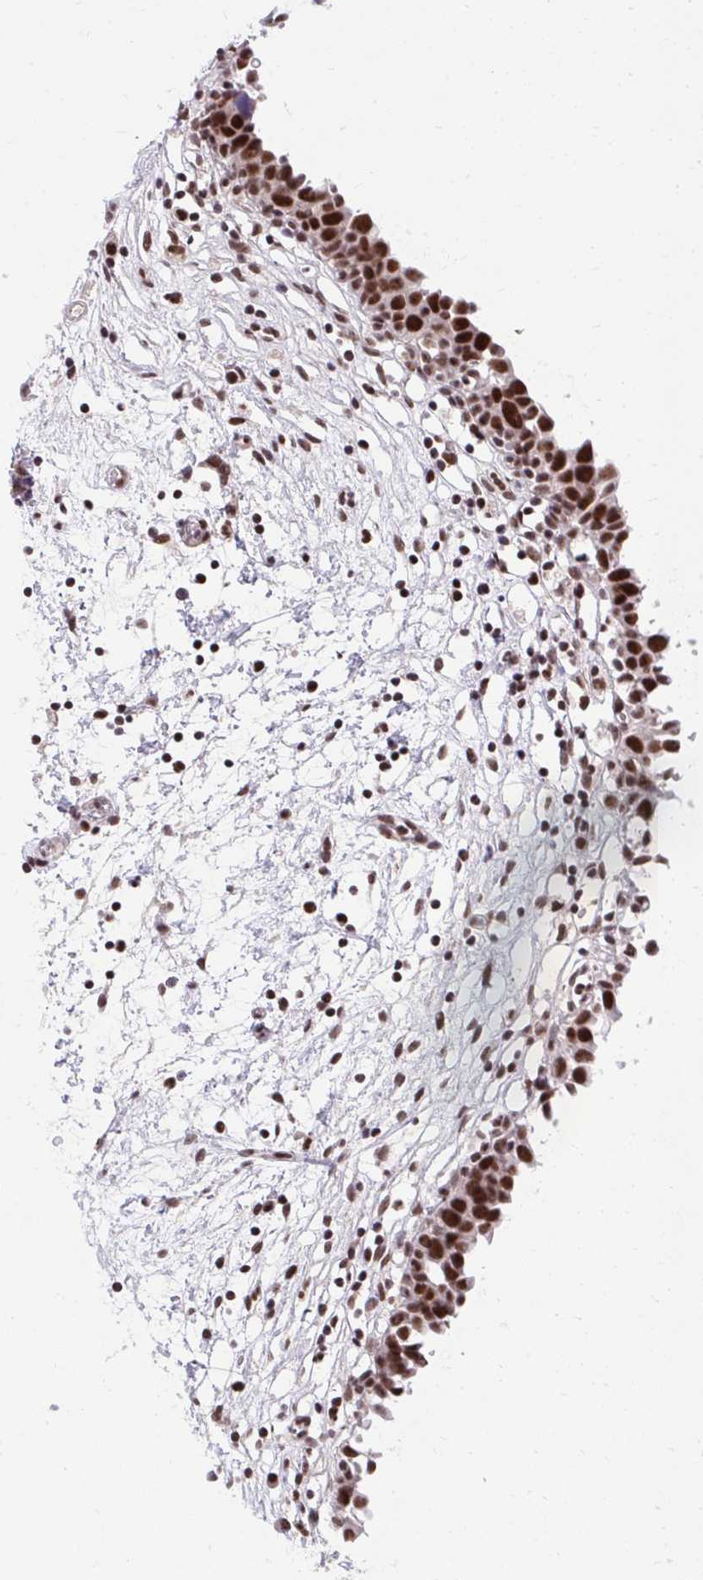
{"staining": {"intensity": "strong", "quantity": ">75%", "location": "nuclear"}, "tissue": "urinary bladder", "cell_type": "Urothelial cells", "image_type": "normal", "snomed": [{"axis": "morphology", "description": "Normal tissue, NOS"}, {"axis": "topography", "description": "Urinary bladder"}], "caption": "This is a photomicrograph of immunohistochemistry (IHC) staining of benign urinary bladder, which shows strong staining in the nuclear of urothelial cells.", "gene": "SYNE4", "patient": {"sex": "male", "age": 37}}